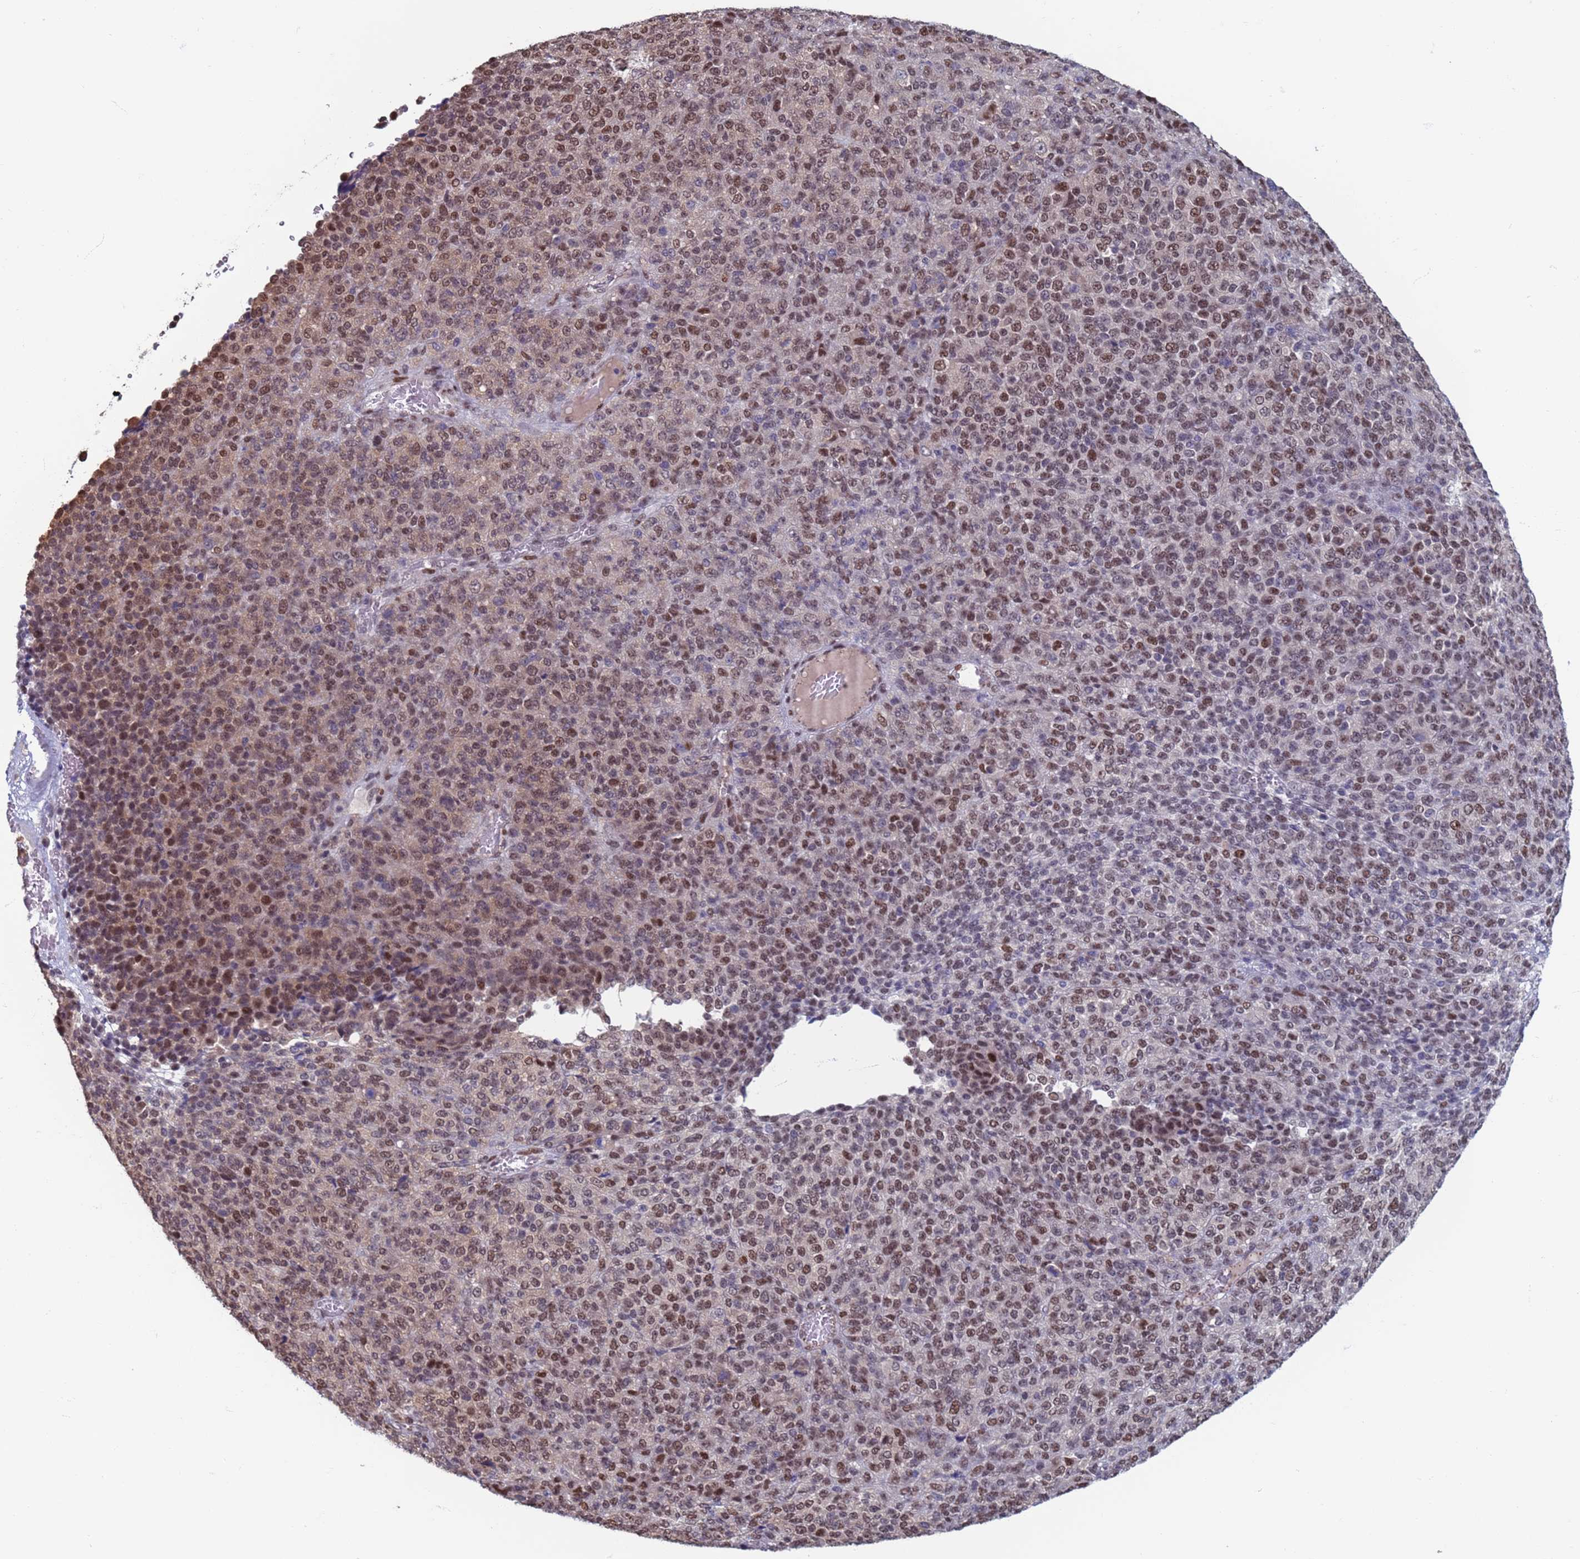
{"staining": {"intensity": "moderate", "quantity": ">75%", "location": "nuclear"}, "tissue": "melanoma", "cell_type": "Tumor cells", "image_type": "cancer", "snomed": [{"axis": "morphology", "description": "Malignant melanoma, Metastatic site"}, {"axis": "topography", "description": "Brain"}], "caption": "Moderate nuclear expression for a protein is present in approximately >75% of tumor cells of malignant melanoma (metastatic site) using immunohistochemistry.", "gene": "SAE1", "patient": {"sex": "female", "age": 56}}